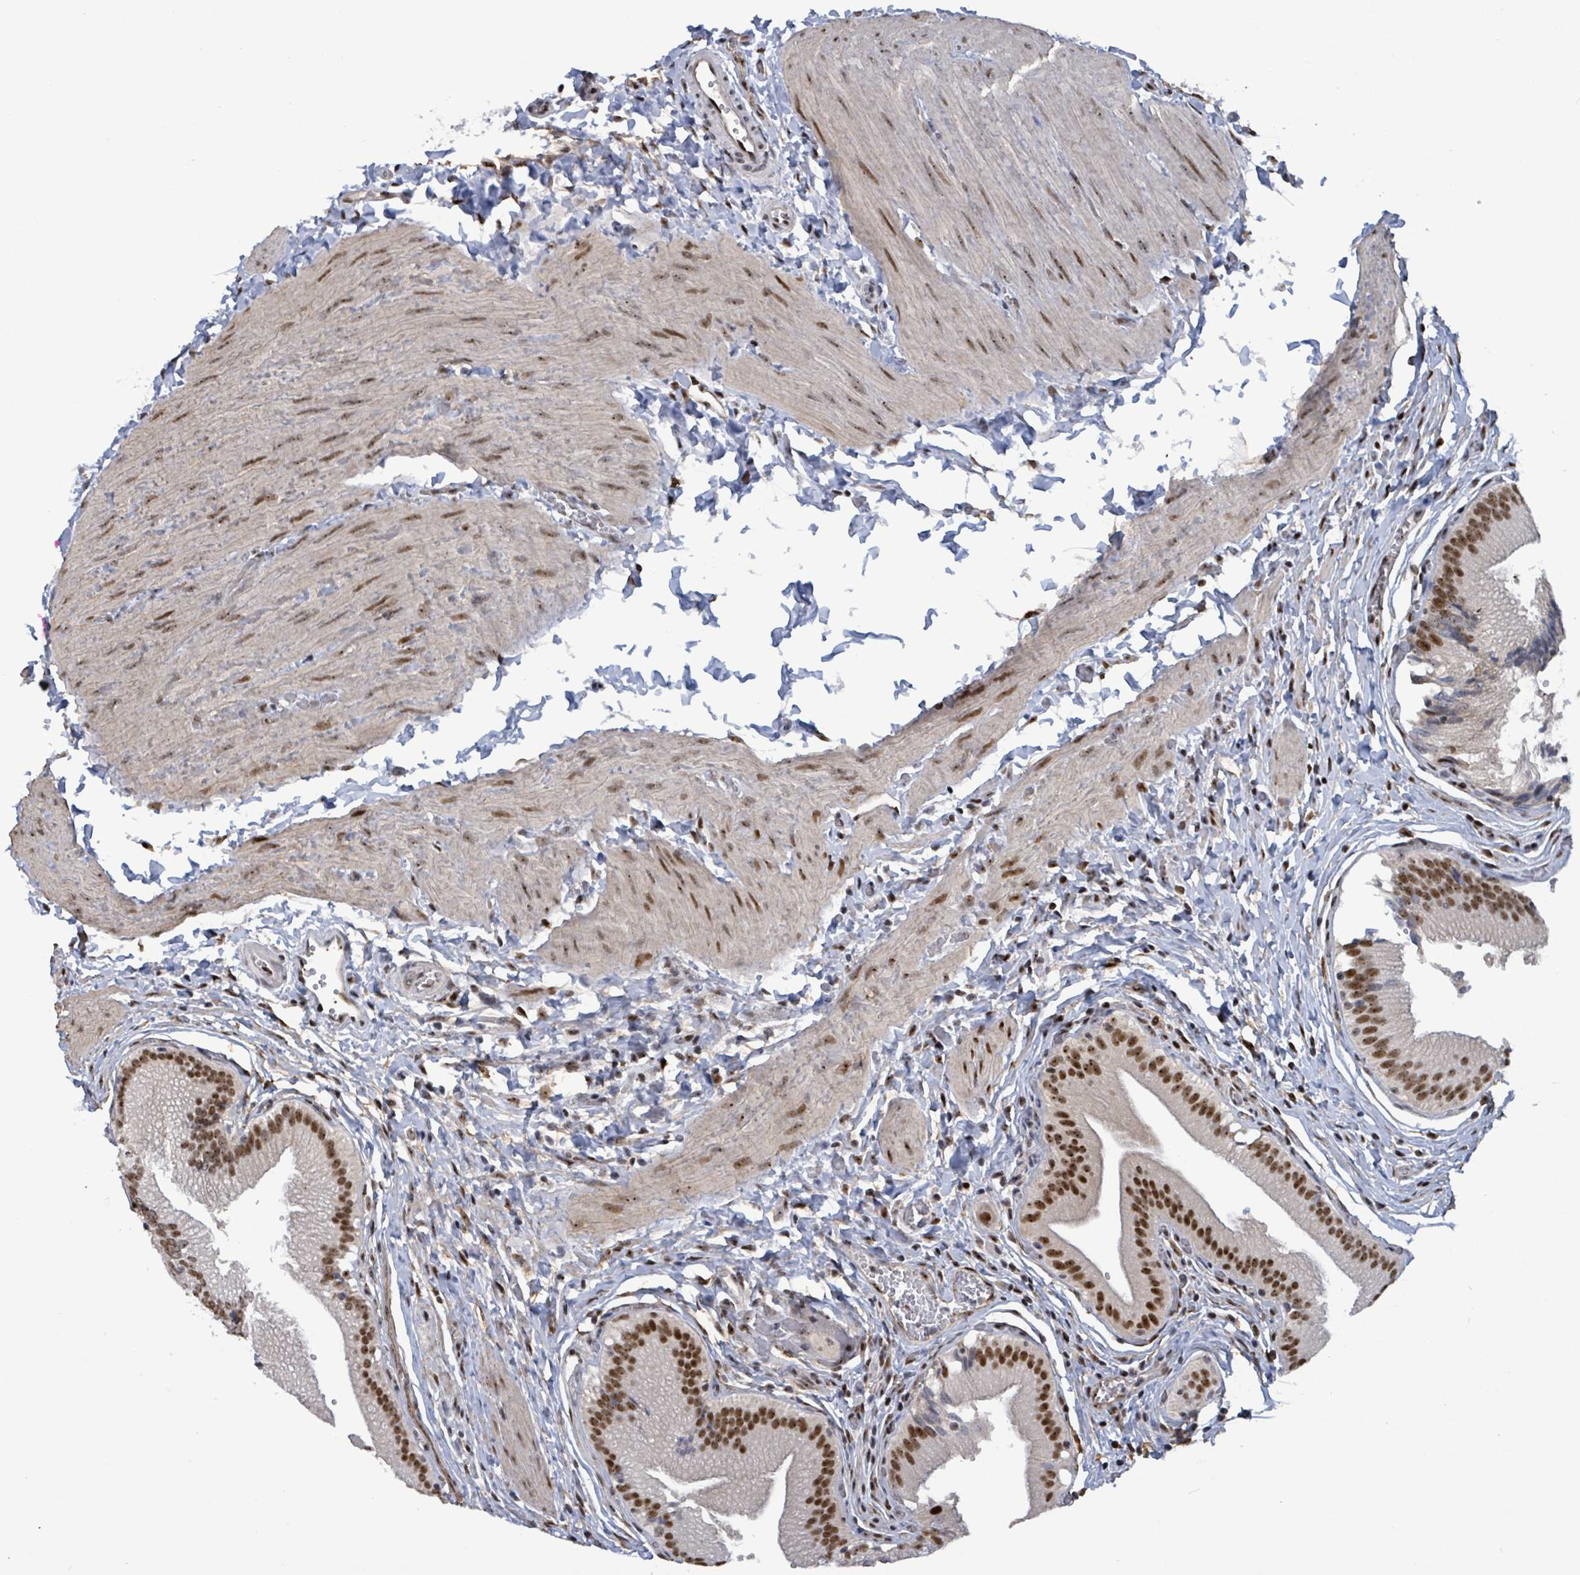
{"staining": {"intensity": "strong", "quantity": ">75%", "location": "nuclear"}, "tissue": "gallbladder", "cell_type": "Glandular cells", "image_type": "normal", "snomed": [{"axis": "morphology", "description": "Normal tissue, NOS"}, {"axis": "topography", "description": "Gallbladder"}, {"axis": "topography", "description": "Peripheral nerve tissue"}], "caption": "Approximately >75% of glandular cells in benign gallbladder display strong nuclear protein positivity as visualized by brown immunohistochemical staining.", "gene": "RRN3", "patient": {"sex": "male", "age": 17}}